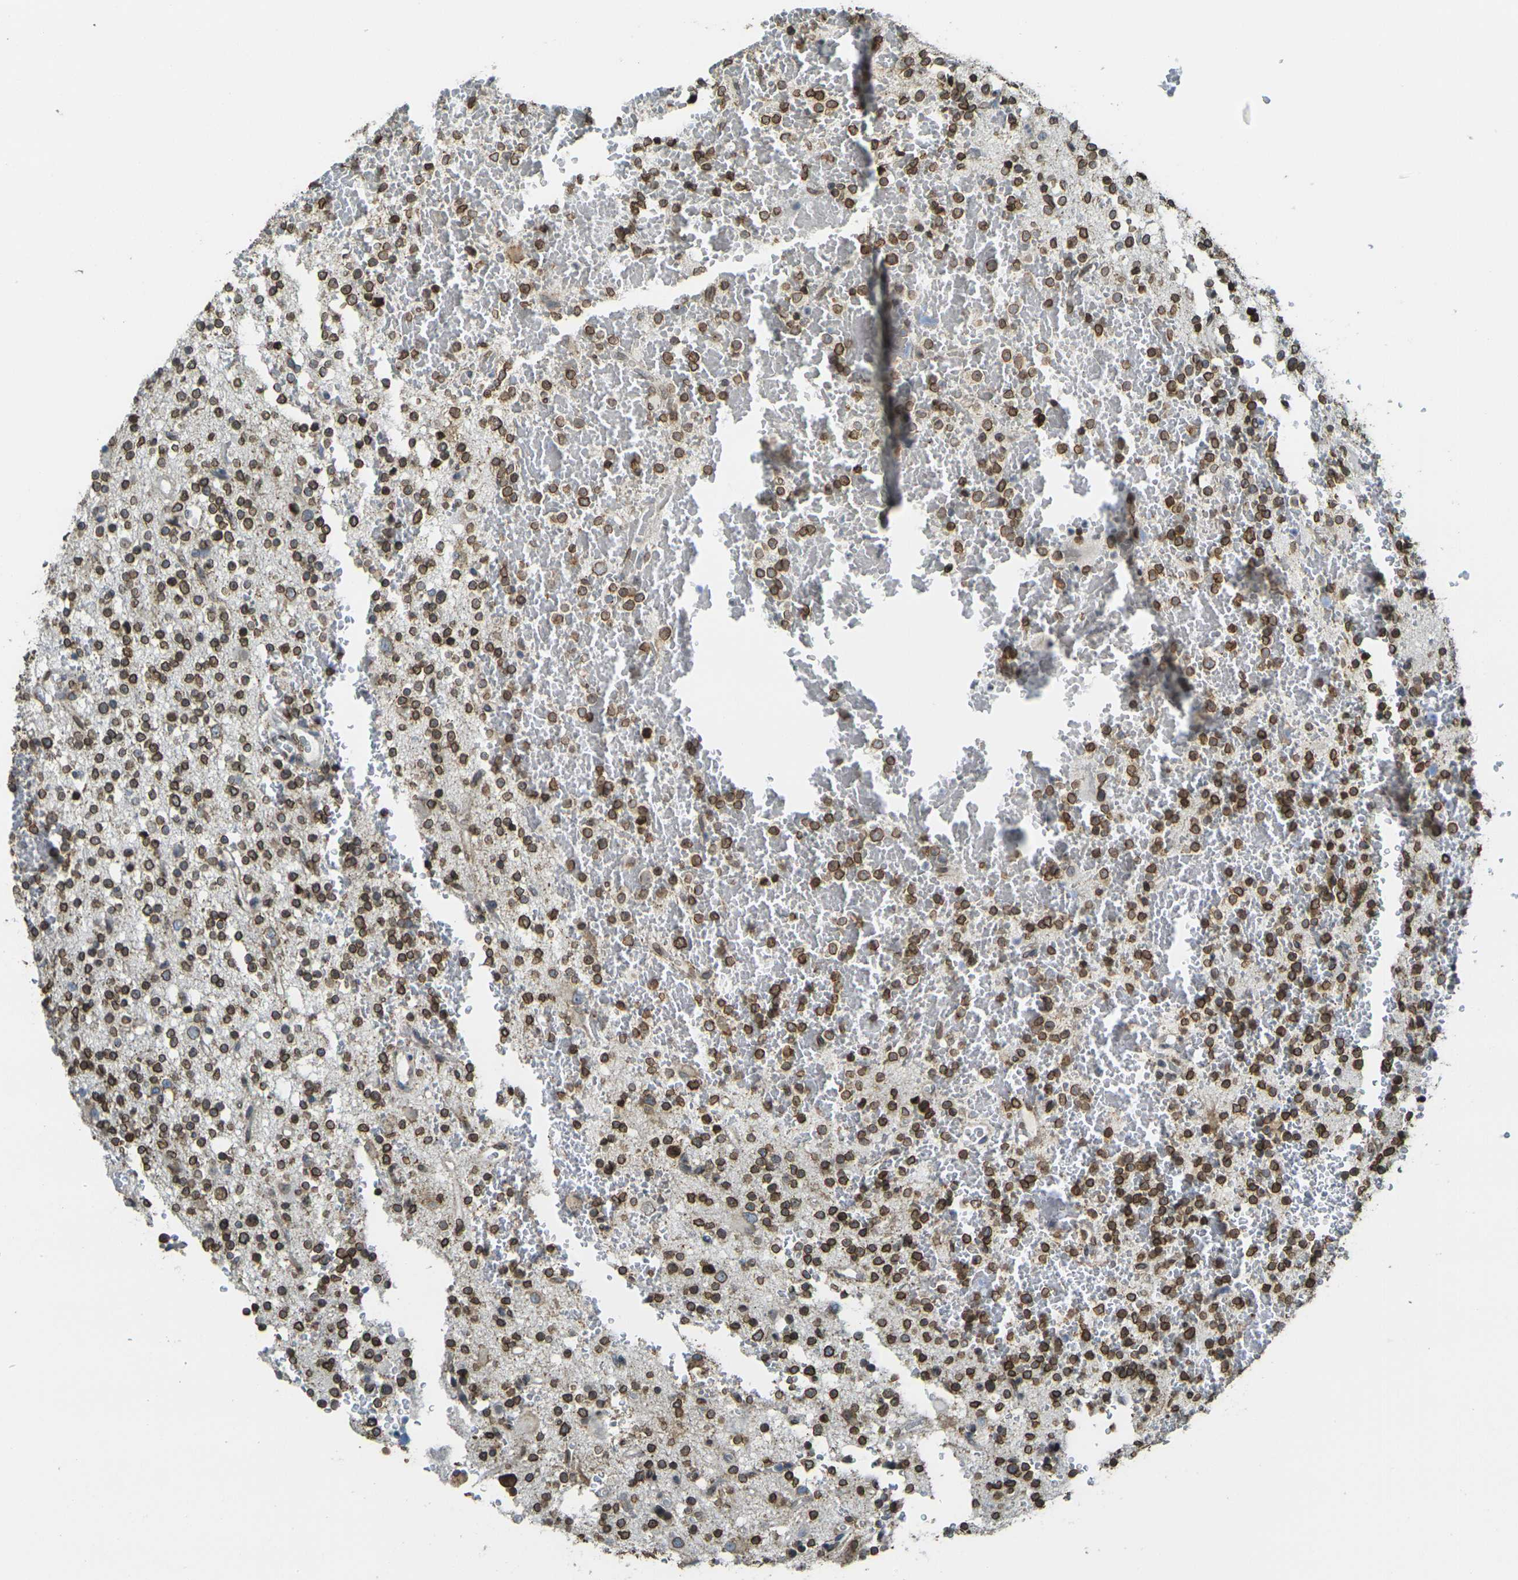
{"staining": {"intensity": "strong", "quantity": ">75%", "location": "cytoplasmic/membranous,nuclear"}, "tissue": "glioma", "cell_type": "Tumor cells", "image_type": "cancer", "snomed": [{"axis": "morphology", "description": "Glioma, malignant, High grade"}, {"axis": "topography", "description": "Brain"}], "caption": "There is high levels of strong cytoplasmic/membranous and nuclear staining in tumor cells of malignant glioma (high-grade), as demonstrated by immunohistochemical staining (brown color).", "gene": "BRDT", "patient": {"sex": "male", "age": 47}}